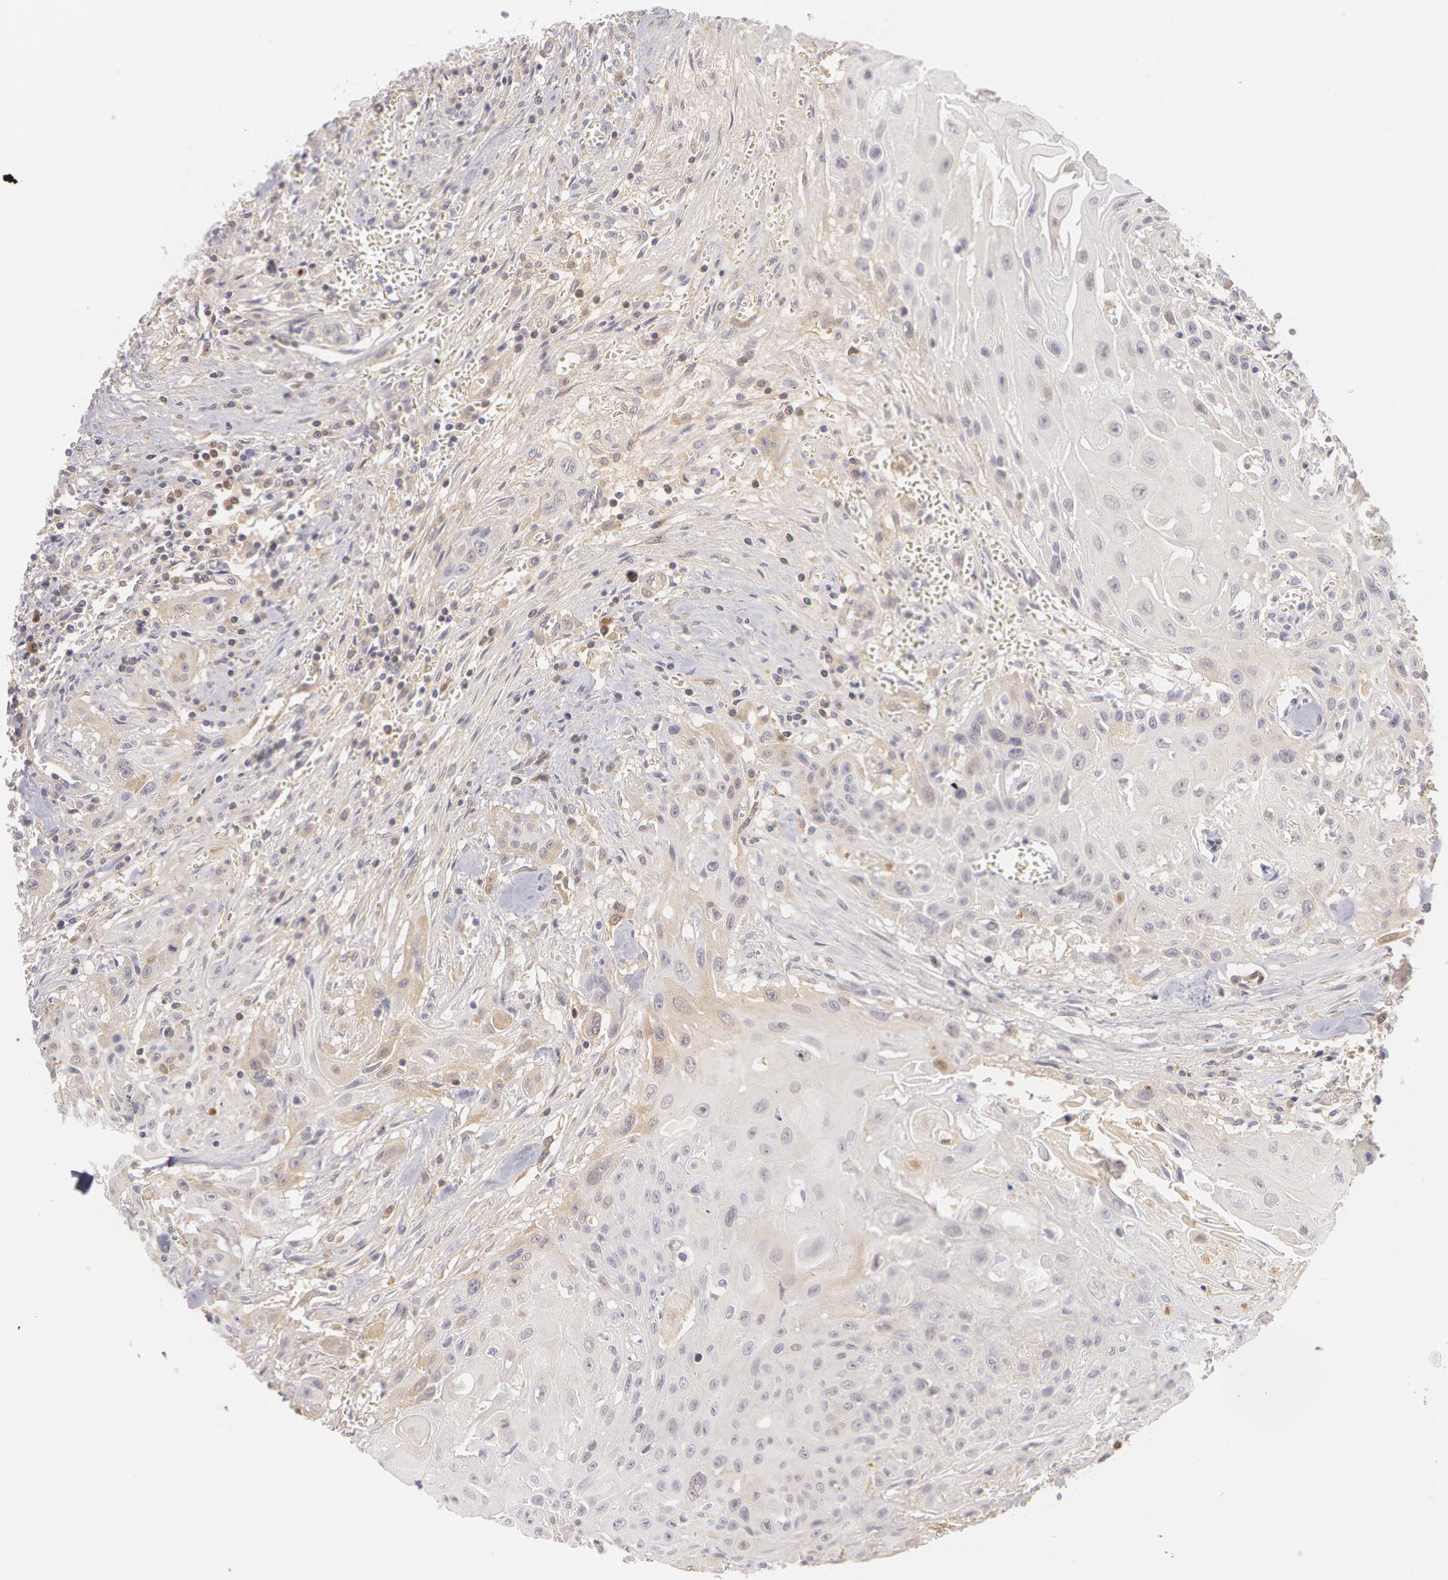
{"staining": {"intensity": "negative", "quantity": "none", "location": "none"}, "tissue": "head and neck cancer", "cell_type": "Tumor cells", "image_type": "cancer", "snomed": [{"axis": "morphology", "description": "Squamous cell carcinoma, NOS"}, {"axis": "morphology", "description": "Squamous cell carcinoma, metastatic, NOS"}, {"axis": "topography", "description": "Lymph node"}, {"axis": "topography", "description": "Salivary gland"}, {"axis": "topography", "description": "Head-Neck"}], "caption": "There is no significant staining in tumor cells of metastatic squamous cell carcinoma (head and neck). (Stains: DAB (3,3'-diaminobenzidine) immunohistochemistry with hematoxylin counter stain, Microscopy: brightfield microscopy at high magnification).", "gene": "LBP", "patient": {"sex": "female", "age": 74}}